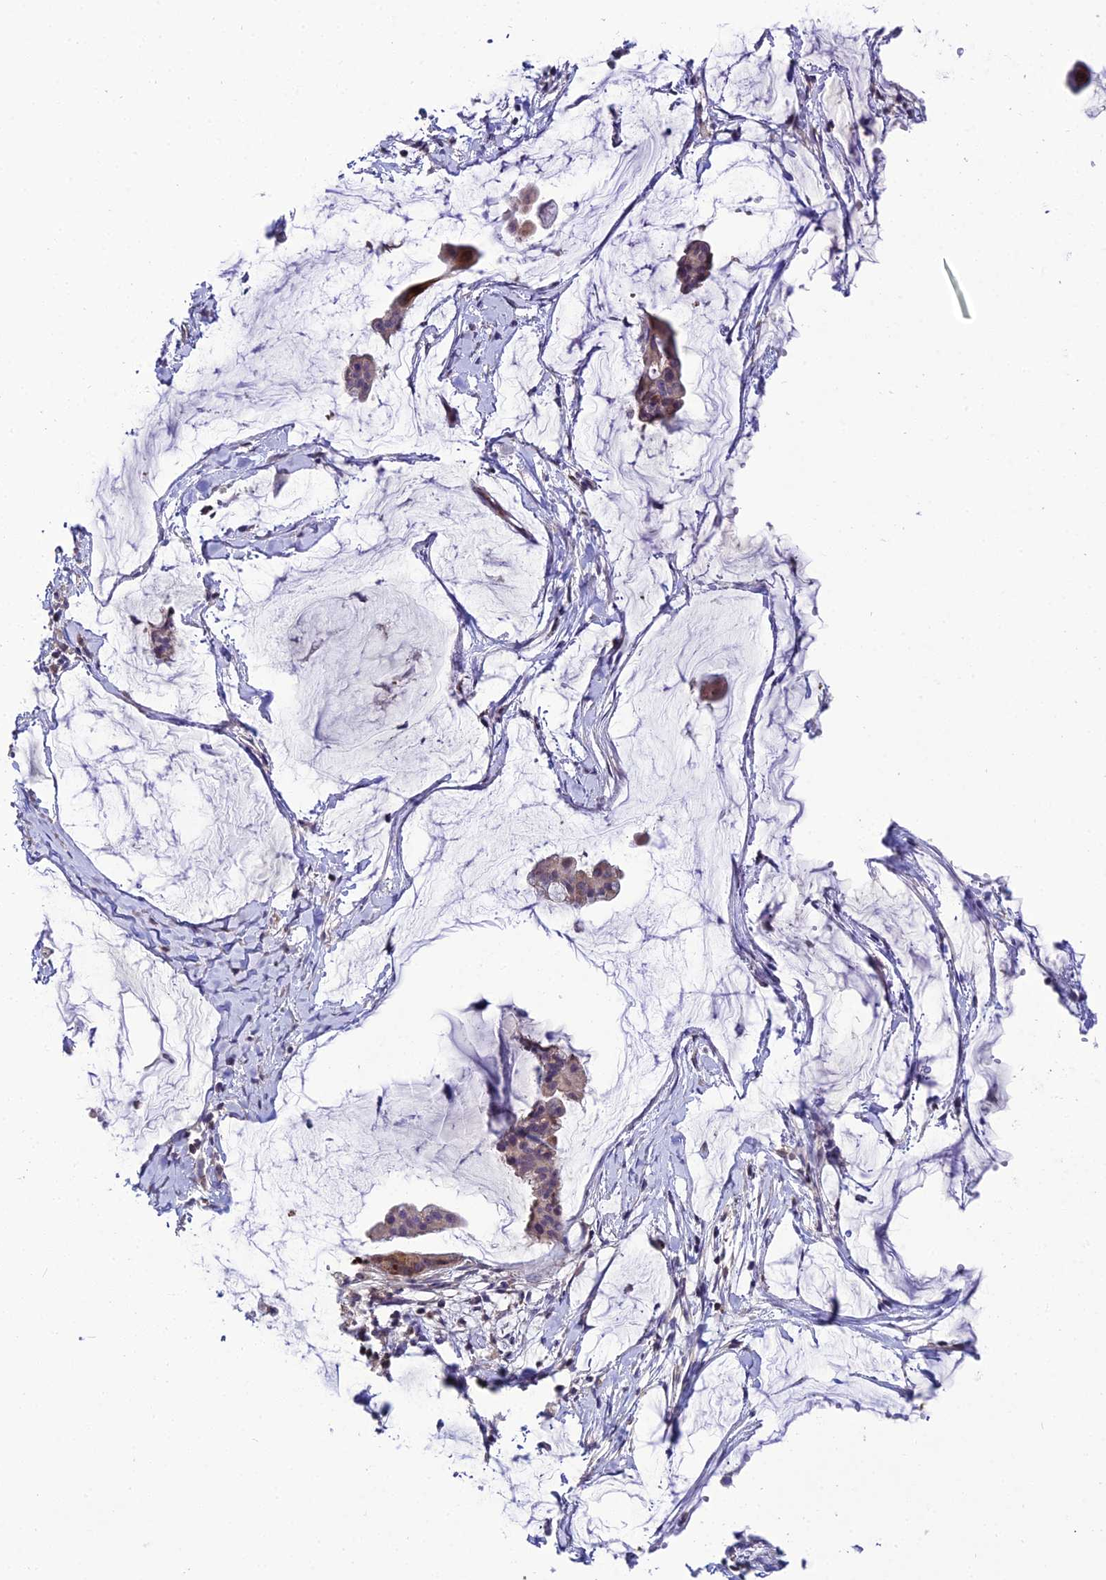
{"staining": {"intensity": "moderate", "quantity": "<25%", "location": "cytoplasmic/membranous"}, "tissue": "ovarian cancer", "cell_type": "Tumor cells", "image_type": "cancer", "snomed": [{"axis": "morphology", "description": "Cystadenocarcinoma, mucinous, NOS"}, {"axis": "topography", "description": "Ovary"}], "caption": "Ovarian cancer was stained to show a protein in brown. There is low levels of moderate cytoplasmic/membranous positivity in approximately <25% of tumor cells.", "gene": "SHQ1", "patient": {"sex": "female", "age": 73}}